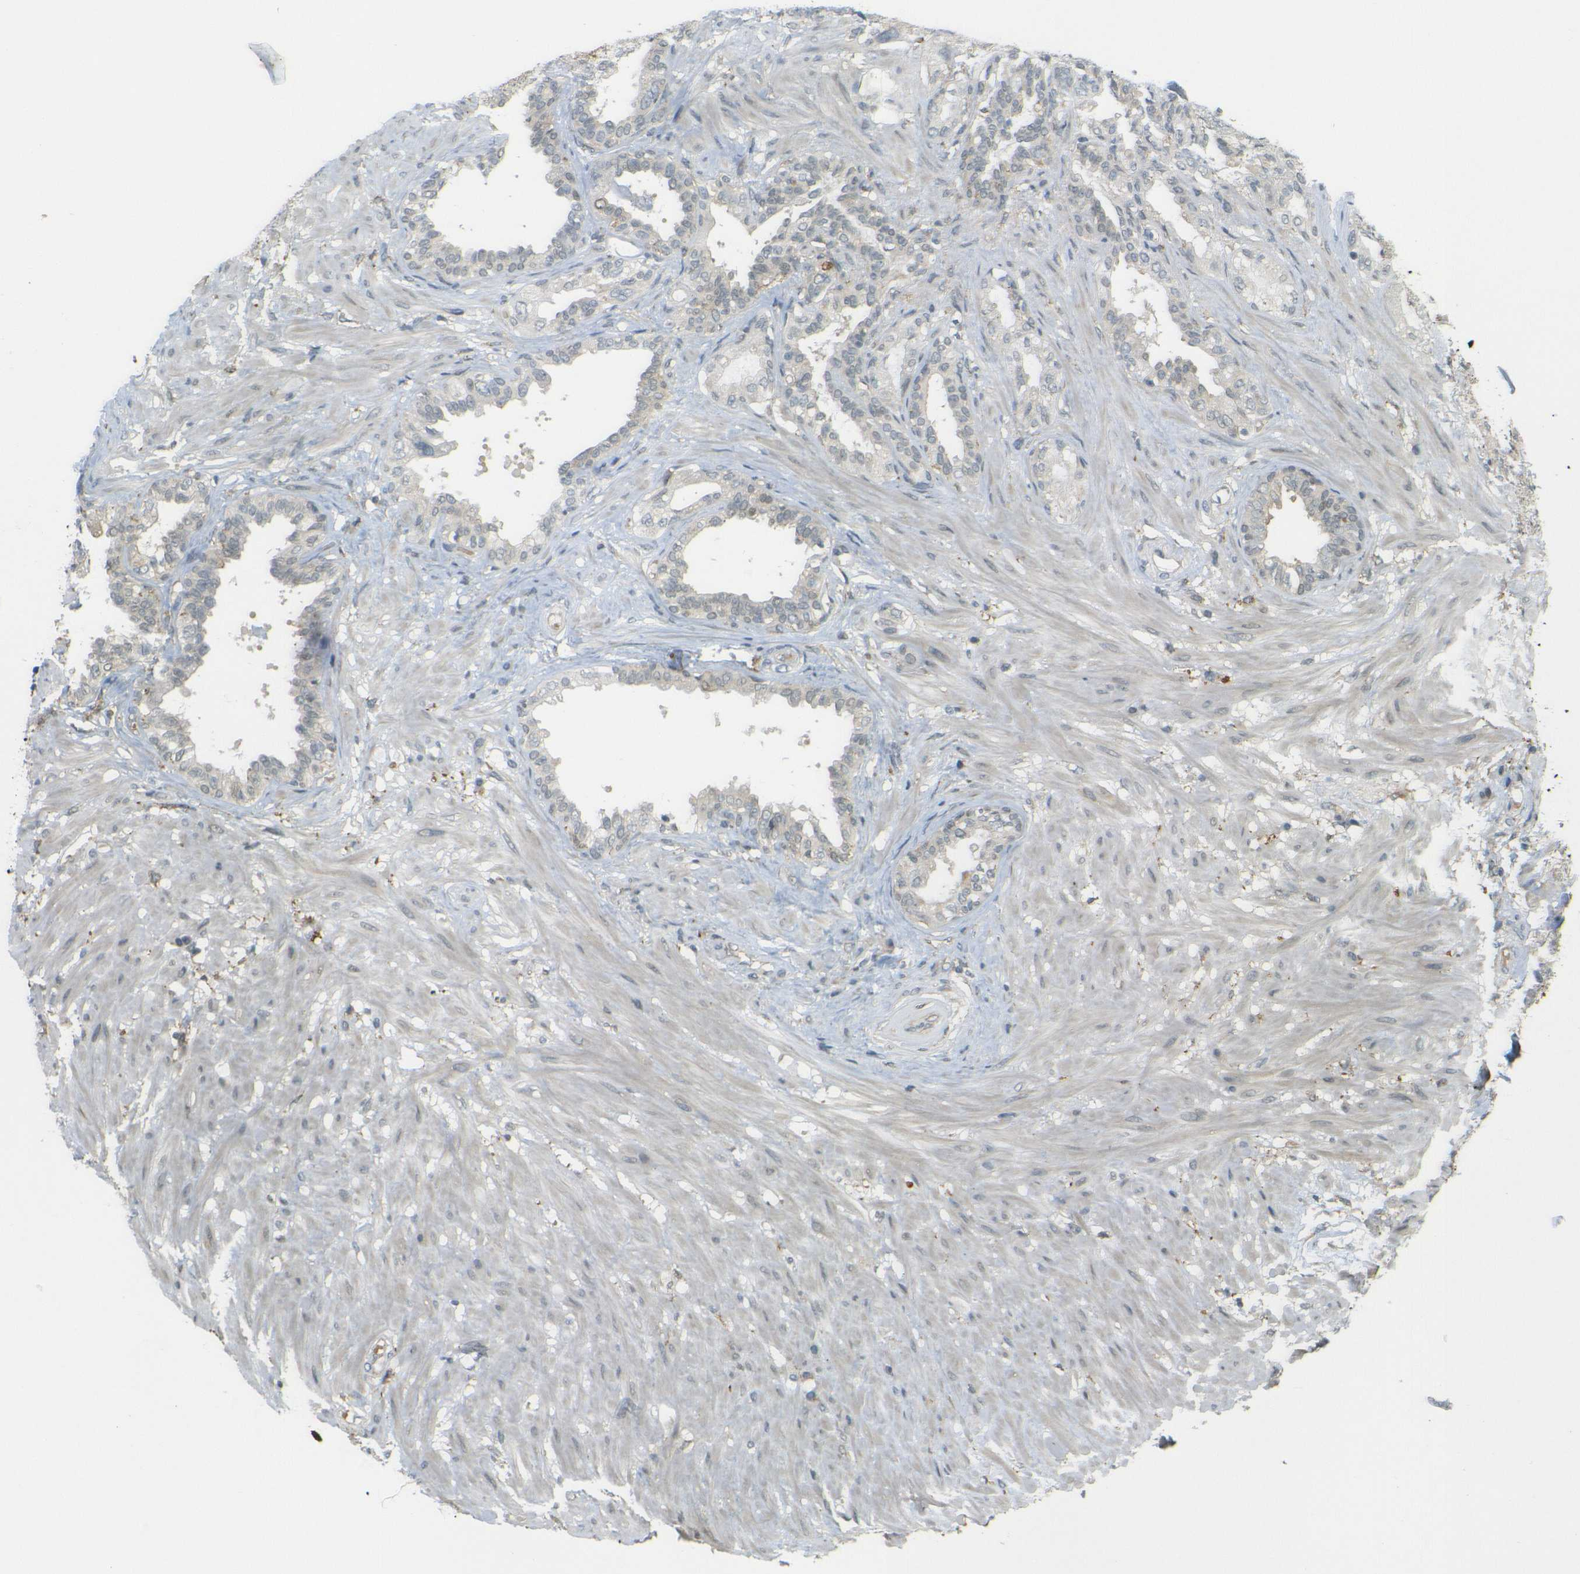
{"staining": {"intensity": "negative", "quantity": "none", "location": "none"}, "tissue": "seminal vesicle", "cell_type": "Glandular cells", "image_type": "normal", "snomed": [{"axis": "morphology", "description": "Normal tissue, NOS"}, {"axis": "topography", "description": "Seminal veicle"}], "caption": "Immunohistochemical staining of benign seminal vesicle demonstrates no significant positivity in glandular cells.", "gene": "DAB2", "patient": {"sex": "male", "age": 61}}